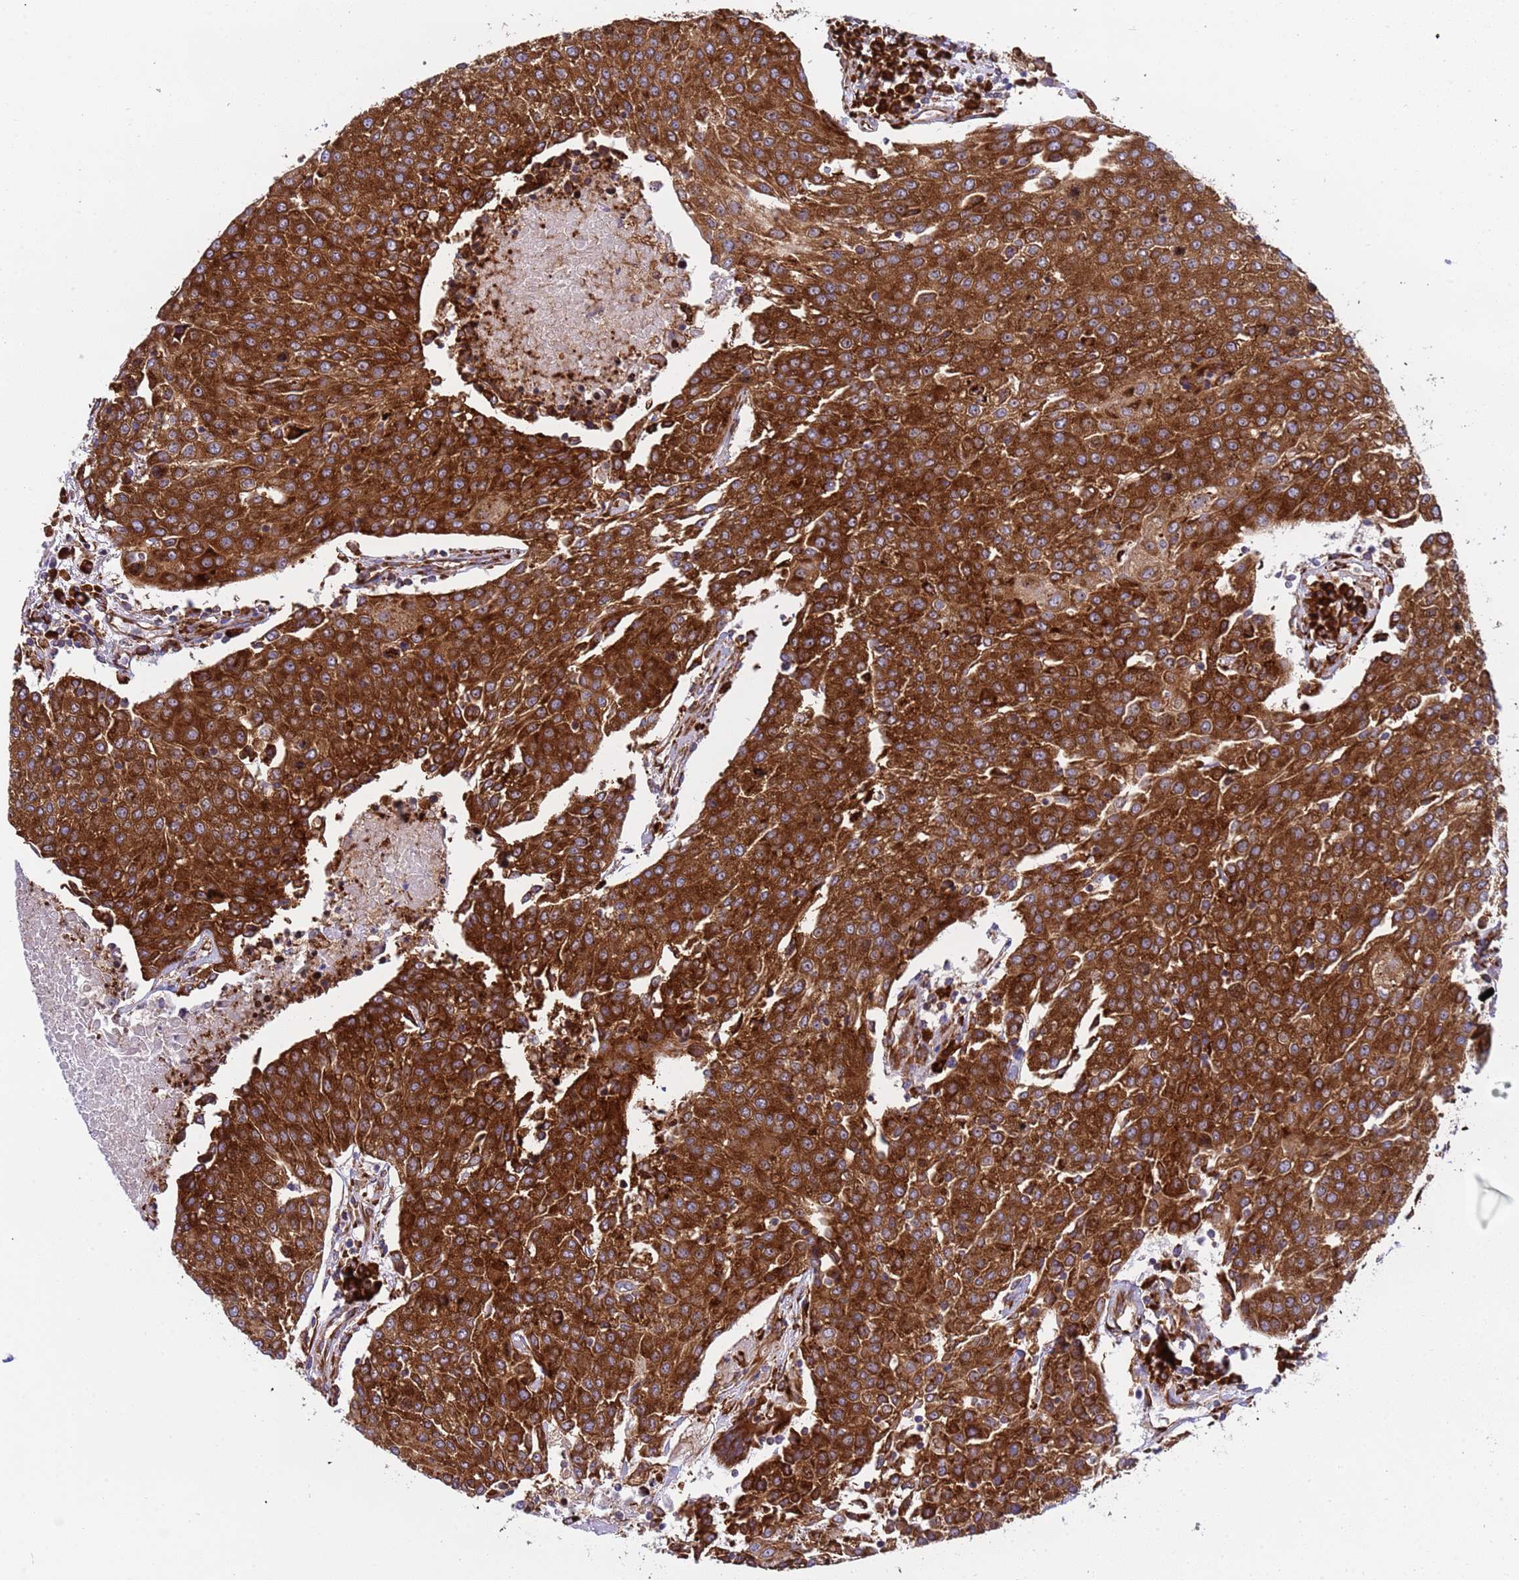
{"staining": {"intensity": "strong", "quantity": ">75%", "location": "cytoplasmic/membranous"}, "tissue": "urothelial cancer", "cell_type": "Tumor cells", "image_type": "cancer", "snomed": [{"axis": "morphology", "description": "Urothelial carcinoma, High grade"}, {"axis": "topography", "description": "Urinary bladder"}], "caption": "Immunohistochemical staining of urothelial cancer exhibits high levels of strong cytoplasmic/membranous positivity in about >75% of tumor cells.", "gene": "RPL36", "patient": {"sex": "female", "age": 85}}